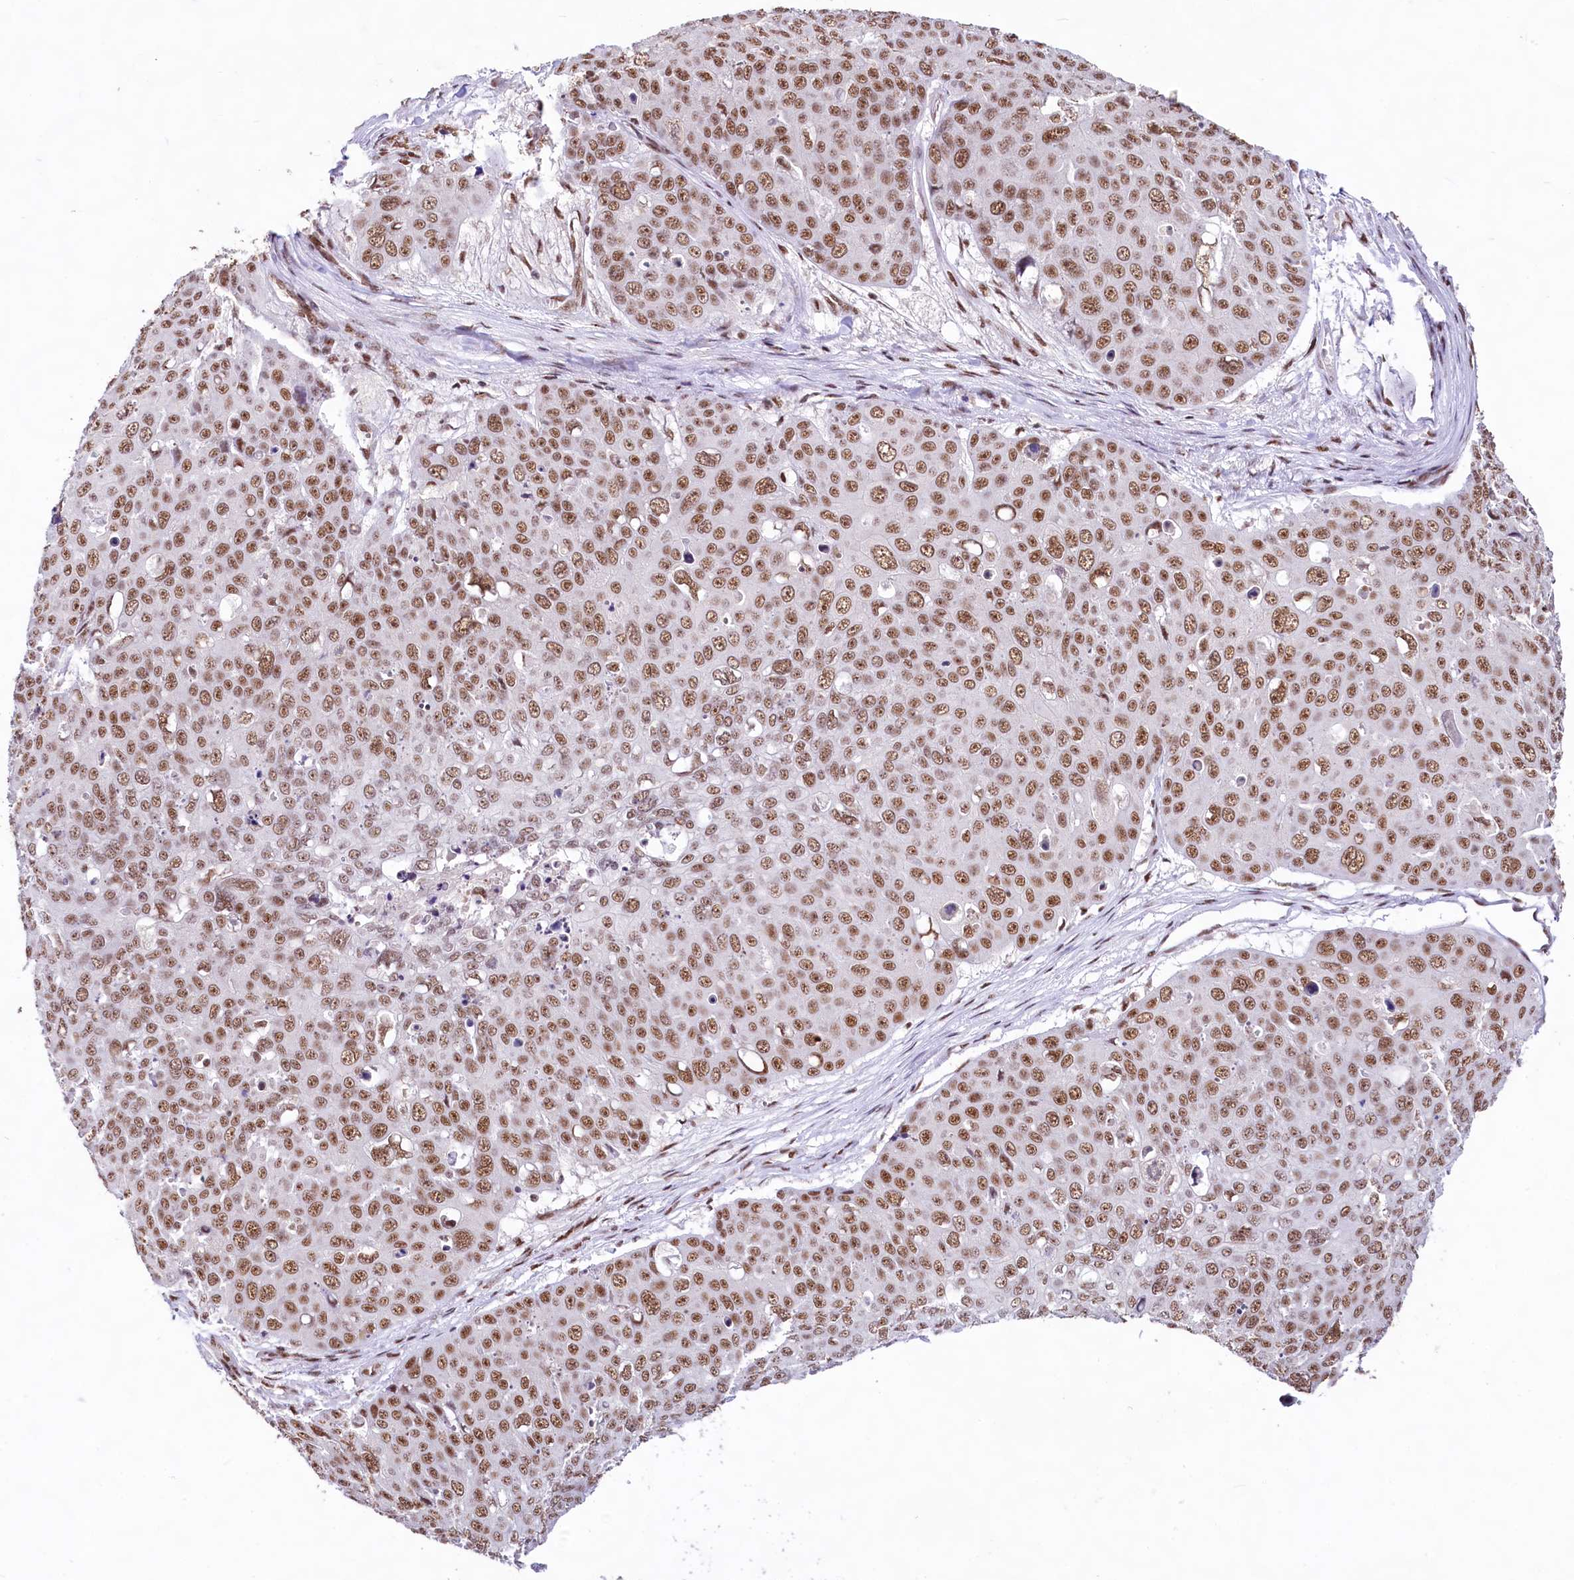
{"staining": {"intensity": "moderate", "quantity": ">75%", "location": "nuclear"}, "tissue": "skin cancer", "cell_type": "Tumor cells", "image_type": "cancer", "snomed": [{"axis": "morphology", "description": "Squamous cell carcinoma, NOS"}, {"axis": "topography", "description": "Skin"}], "caption": "A brown stain labels moderate nuclear staining of a protein in skin squamous cell carcinoma tumor cells. Nuclei are stained in blue.", "gene": "HIRA", "patient": {"sex": "male", "age": 71}}